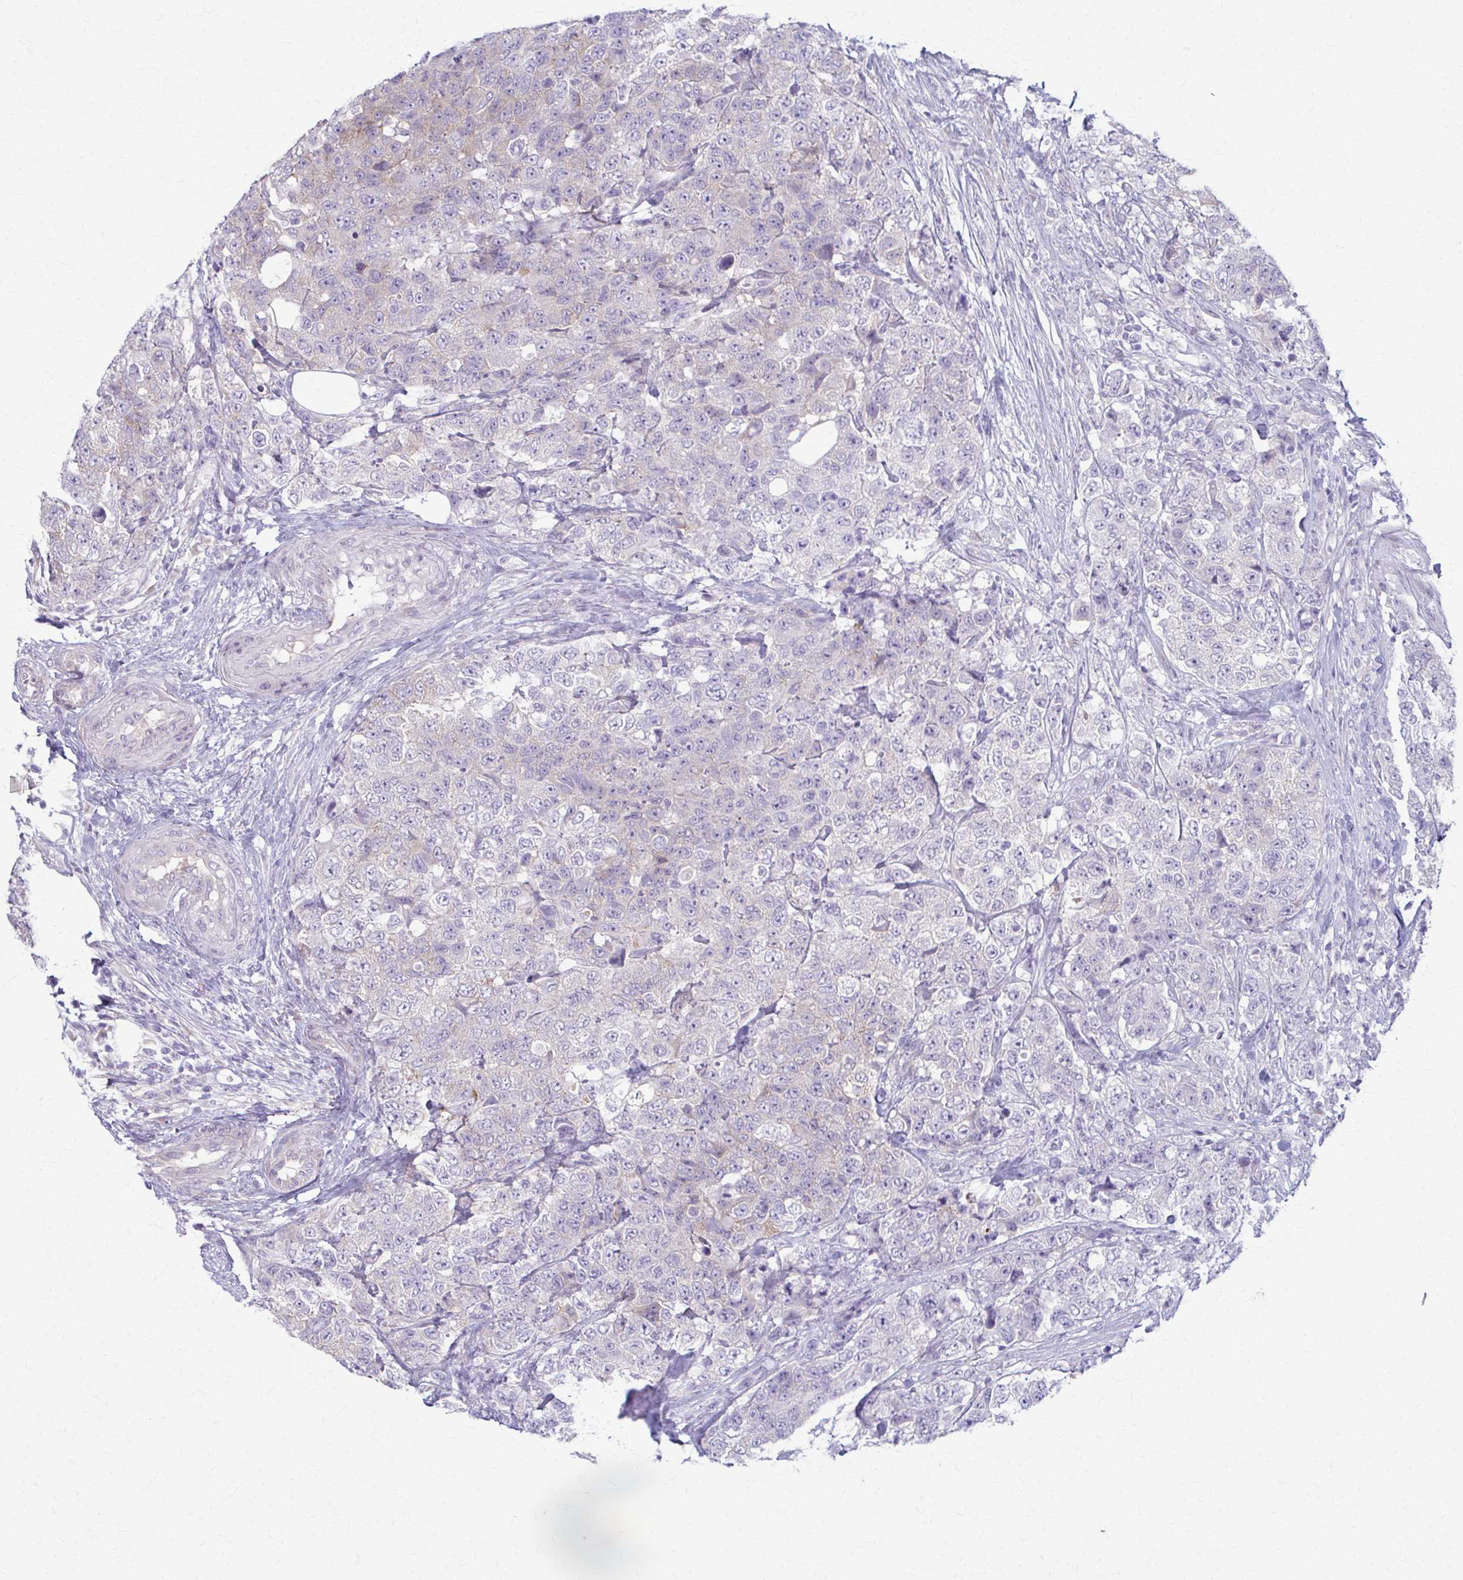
{"staining": {"intensity": "negative", "quantity": "none", "location": "none"}, "tissue": "urothelial cancer", "cell_type": "Tumor cells", "image_type": "cancer", "snomed": [{"axis": "morphology", "description": "Urothelial carcinoma, High grade"}, {"axis": "topography", "description": "Urinary bladder"}], "caption": "Immunohistochemistry micrograph of neoplastic tissue: urothelial cancer stained with DAB (3,3'-diaminobenzidine) shows no significant protein staining in tumor cells.", "gene": "PRKRA", "patient": {"sex": "female", "age": 78}}